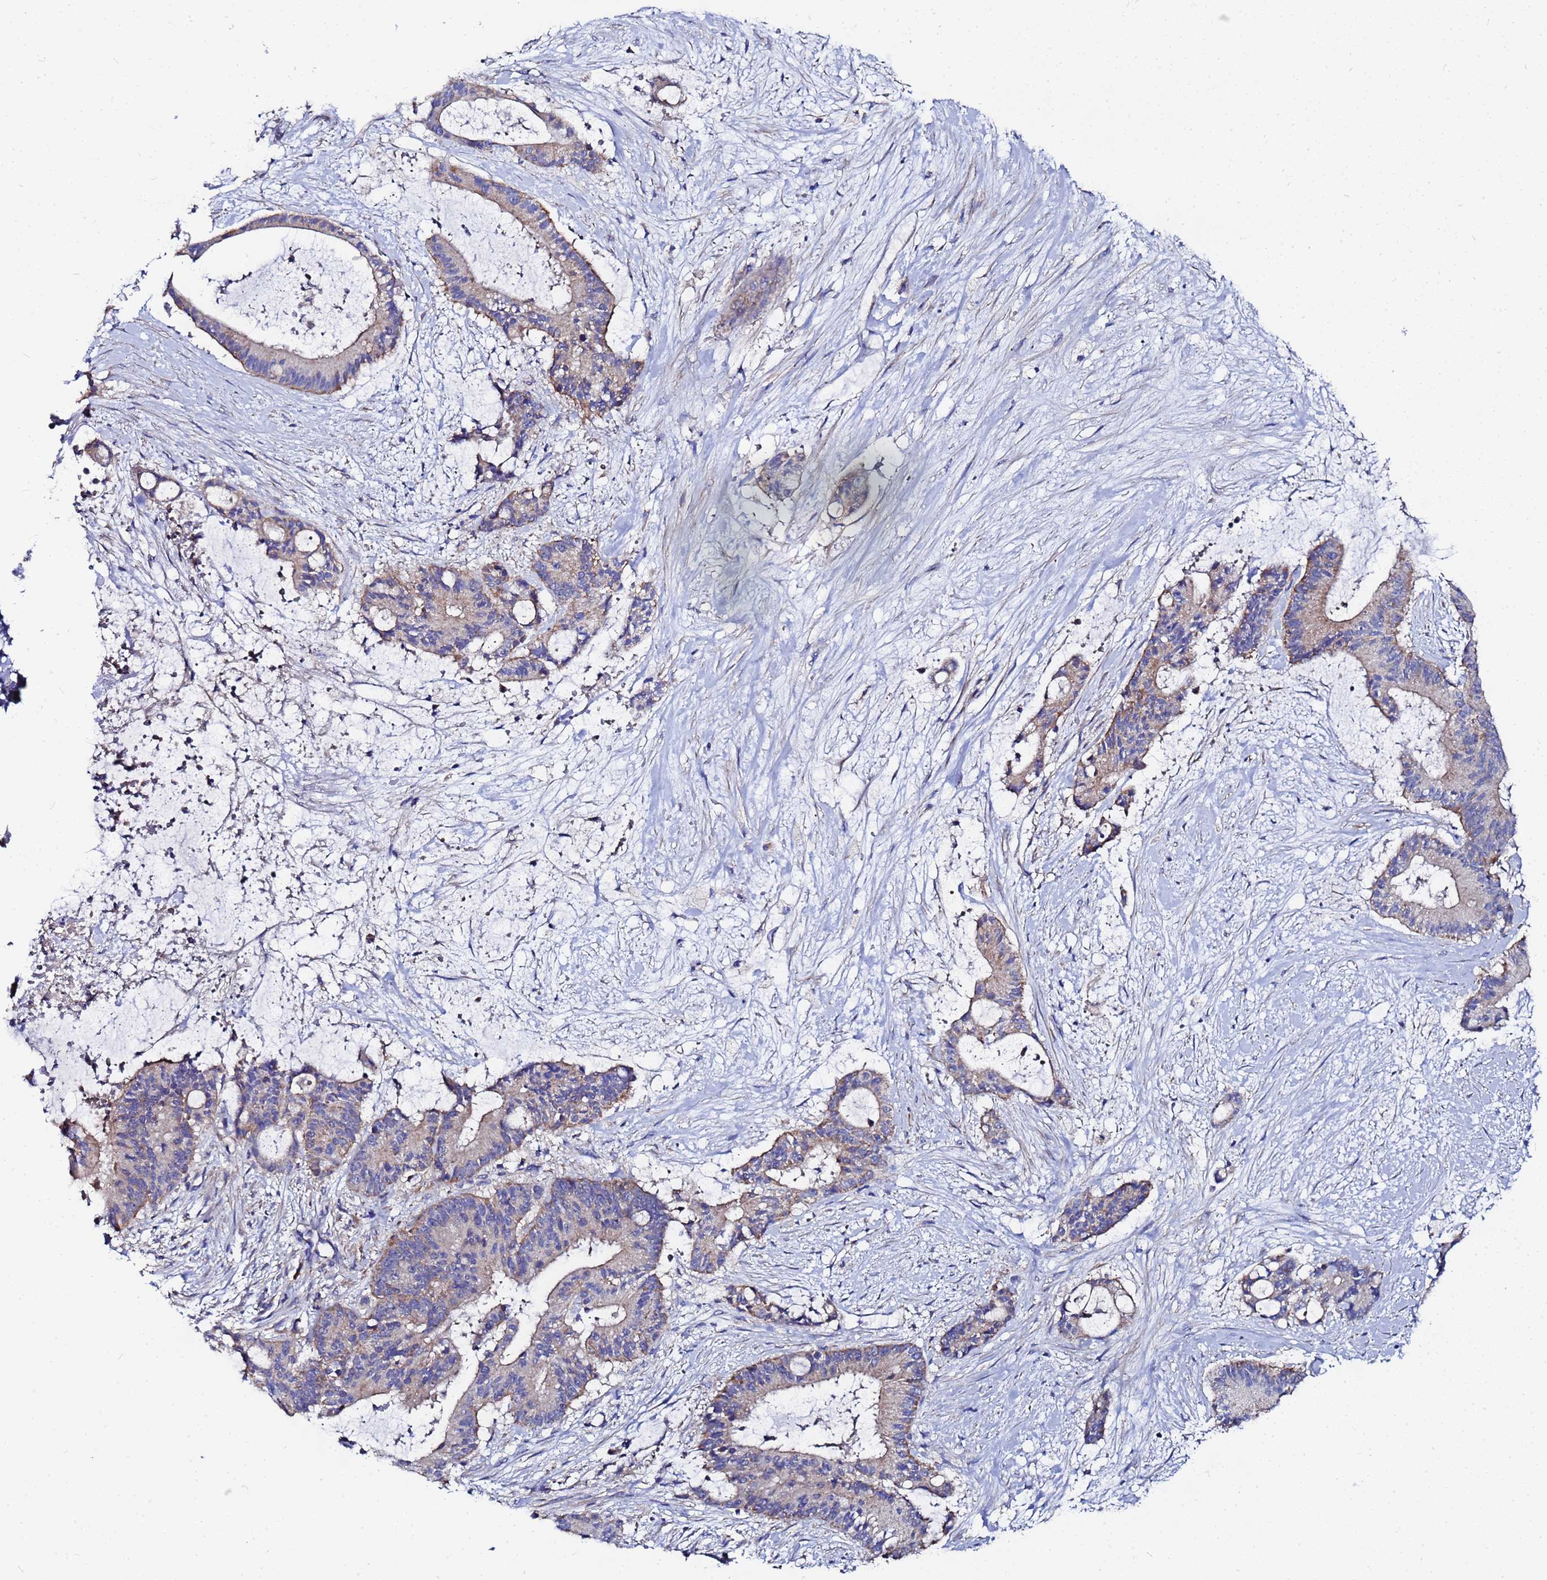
{"staining": {"intensity": "weak", "quantity": "25%-75%", "location": "cytoplasmic/membranous"}, "tissue": "liver cancer", "cell_type": "Tumor cells", "image_type": "cancer", "snomed": [{"axis": "morphology", "description": "Normal tissue, NOS"}, {"axis": "morphology", "description": "Cholangiocarcinoma"}, {"axis": "topography", "description": "Liver"}, {"axis": "topography", "description": "Peripheral nerve tissue"}], "caption": "Weak cytoplasmic/membranous staining for a protein is appreciated in approximately 25%-75% of tumor cells of liver cancer using IHC.", "gene": "FAHD2A", "patient": {"sex": "female", "age": 73}}